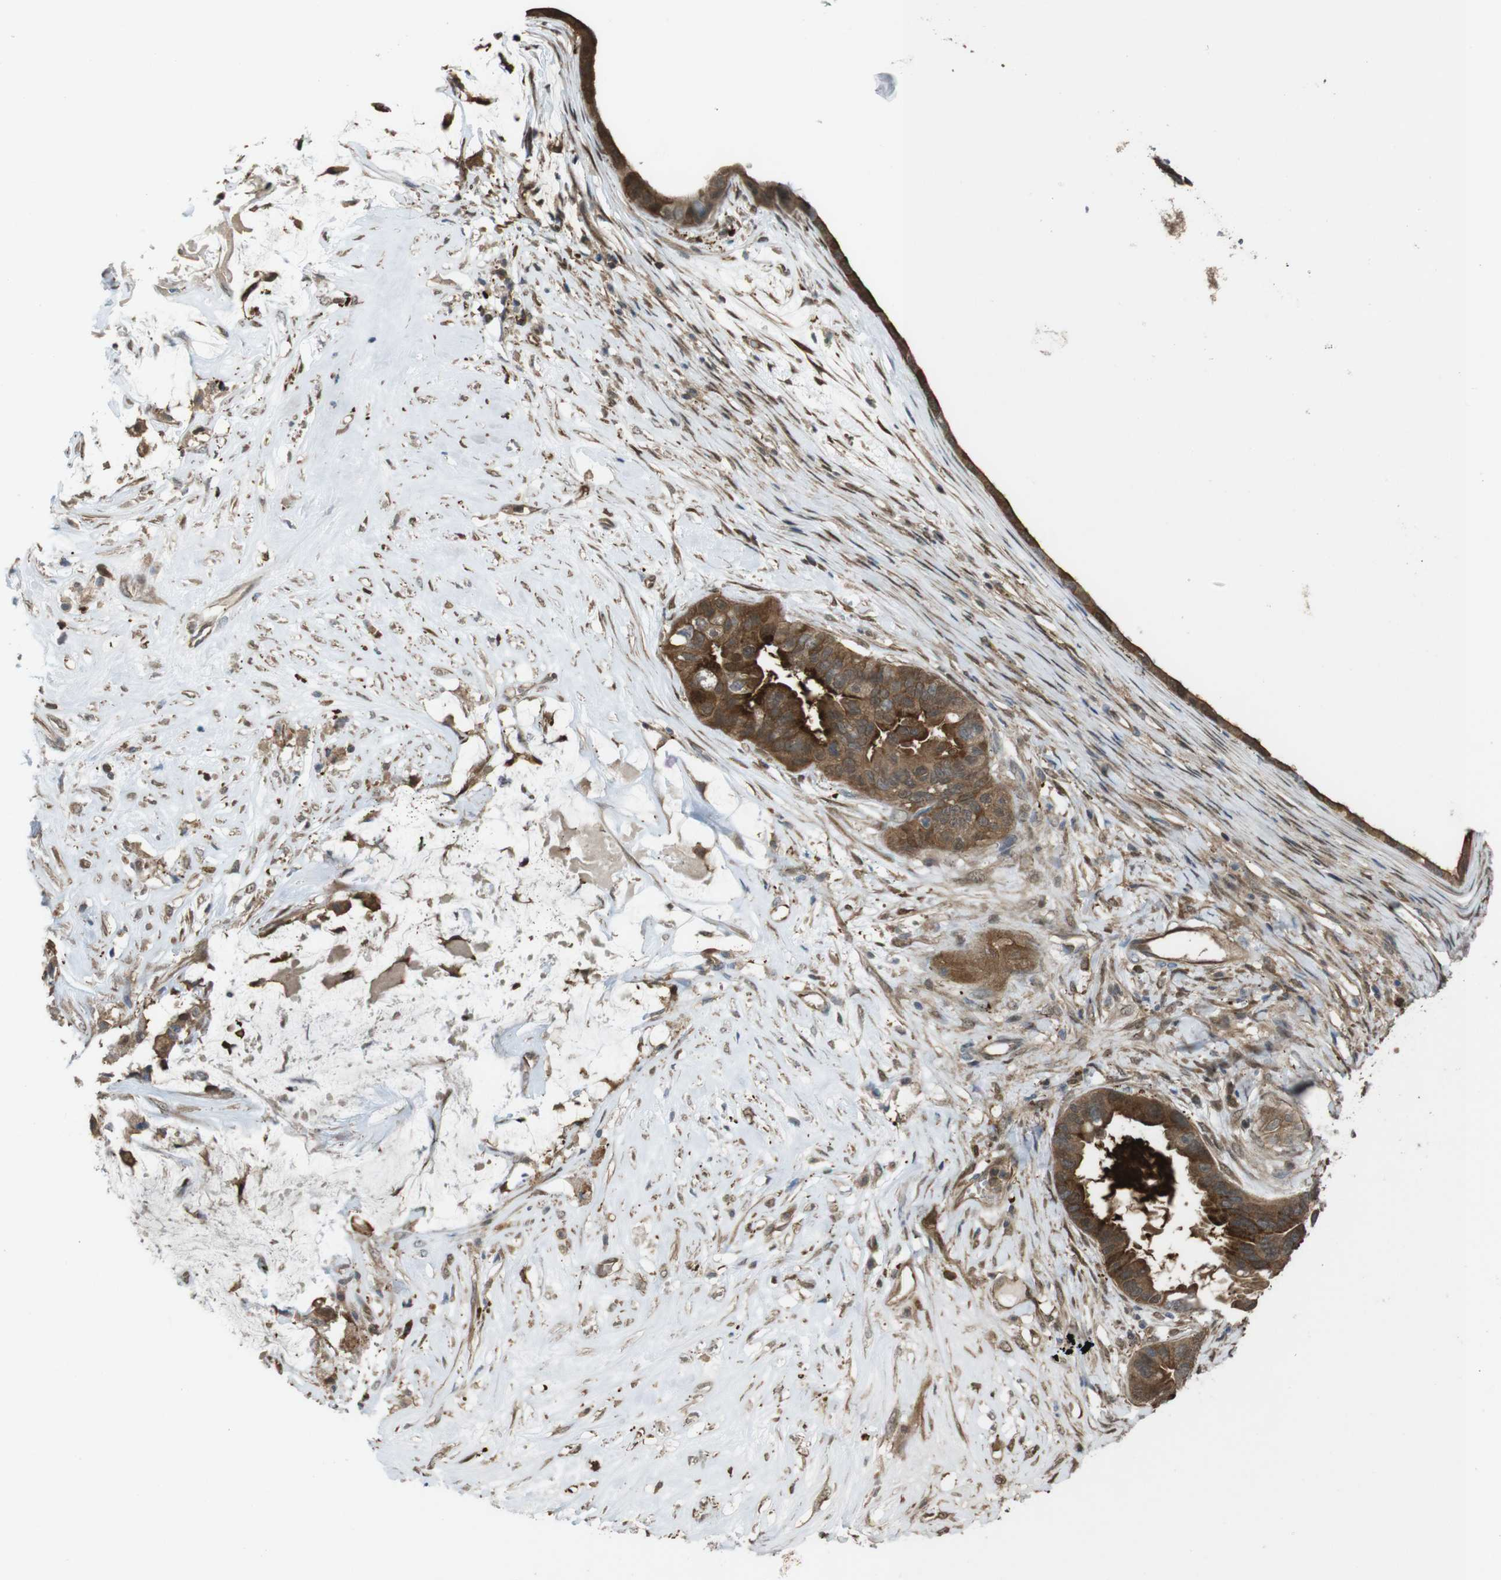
{"staining": {"intensity": "moderate", "quantity": ">75%", "location": "cytoplasmic/membranous"}, "tissue": "ovarian cancer", "cell_type": "Tumor cells", "image_type": "cancer", "snomed": [{"axis": "morphology", "description": "Cystadenocarcinoma, mucinous, NOS"}, {"axis": "topography", "description": "Ovary"}], "caption": "Ovarian cancer tissue exhibits moderate cytoplasmic/membranous positivity in about >75% of tumor cells", "gene": "ARHGDIA", "patient": {"sex": "female", "age": 80}}